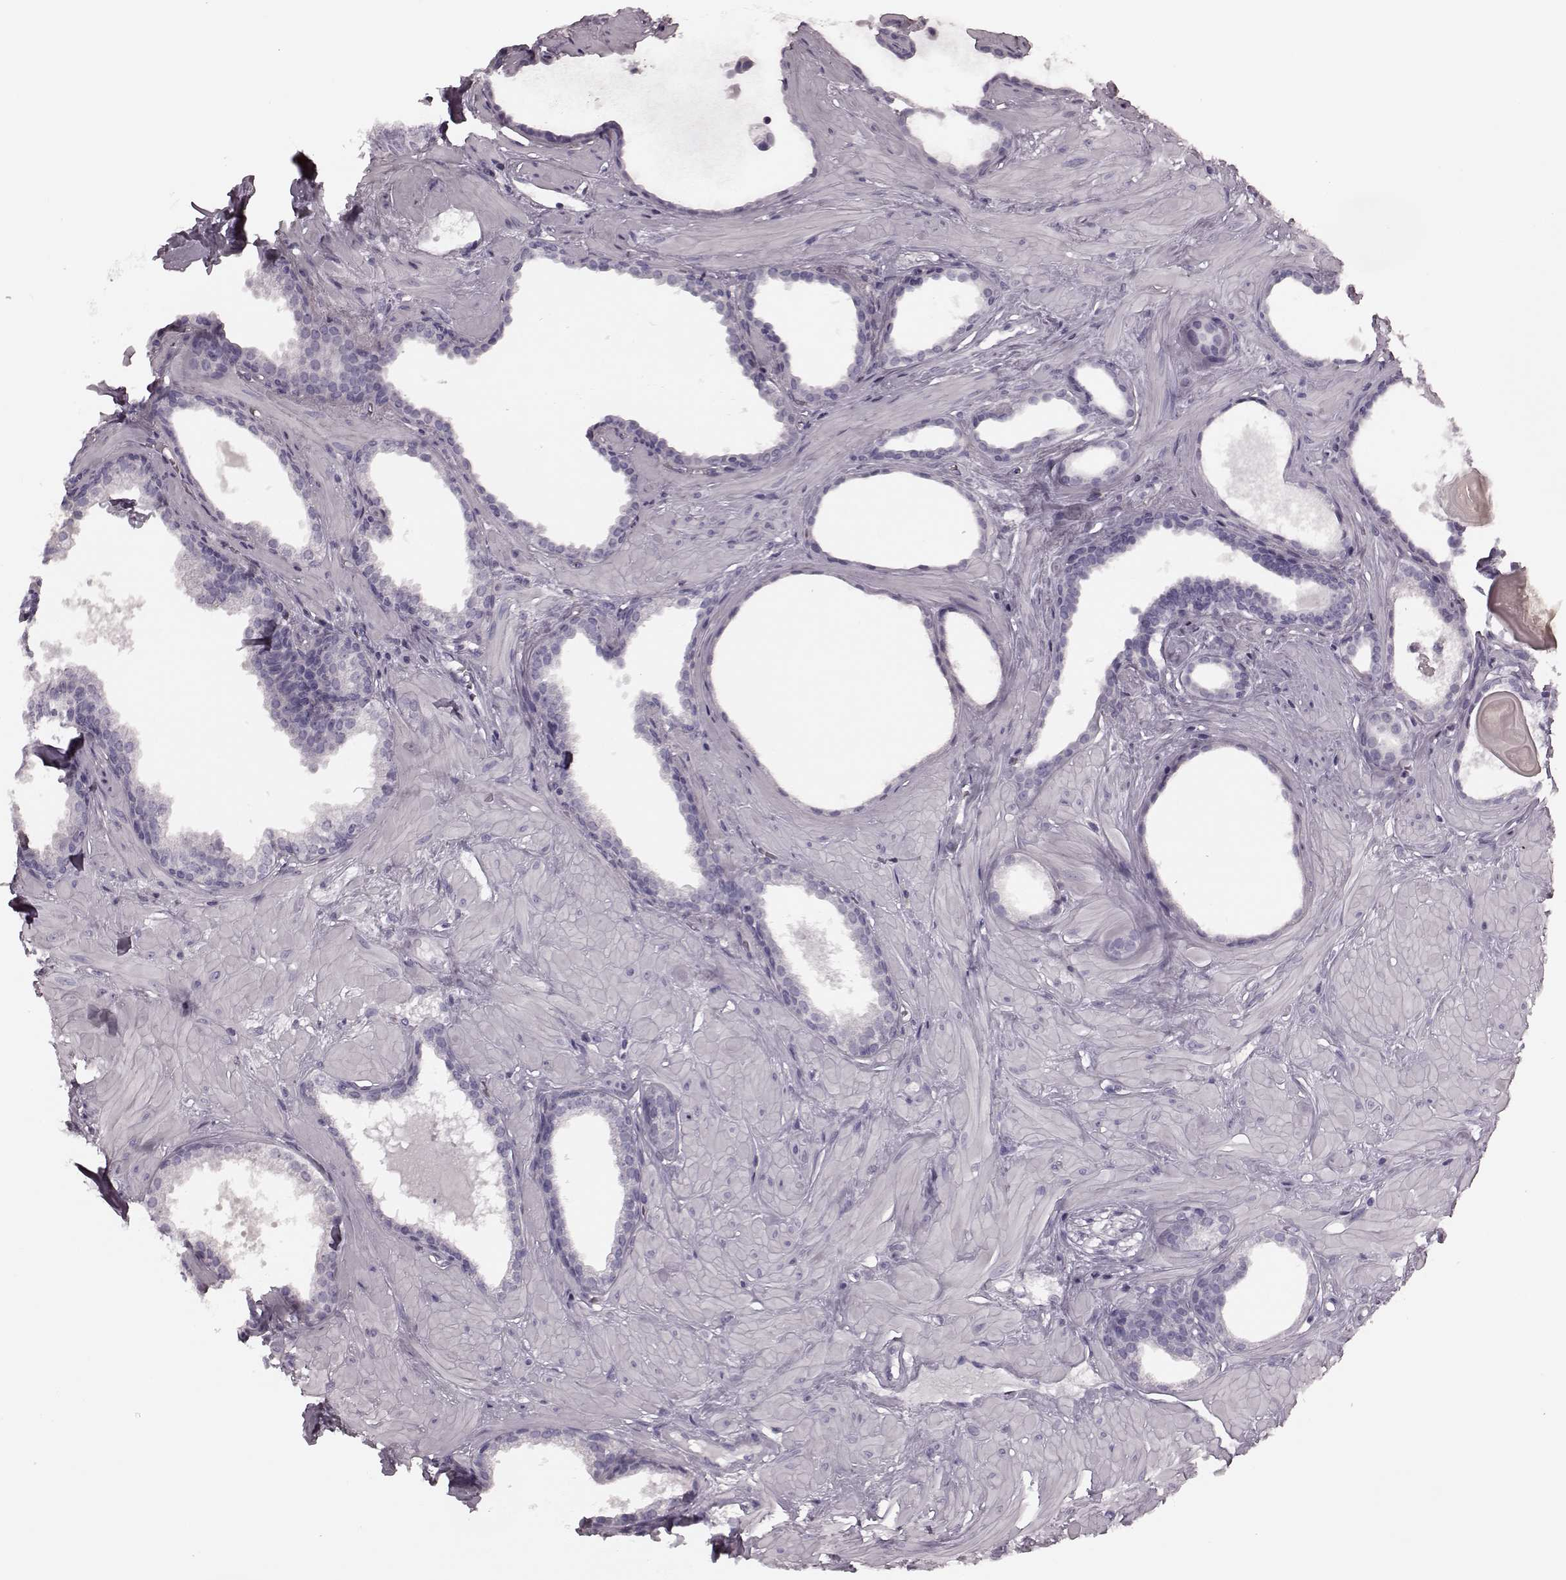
{"staining": {"intensity": "negative", "quantity": "none", "location": "none"}, "tissue": "prostate", "cell_type": "Glandular cells", "image_type": "normal", "snomed": [{"axis": "morphology", "description": "Normal tissue, NOS"}, {"axis": "topography", "description": "Prostate"}], "caption": "This is an immunohistochemistry photomicrograph of benign human prostate. There is no expression in glandular cells.", "gene": "TRPM1", "patient": {"sex": "male", "age": 48}}